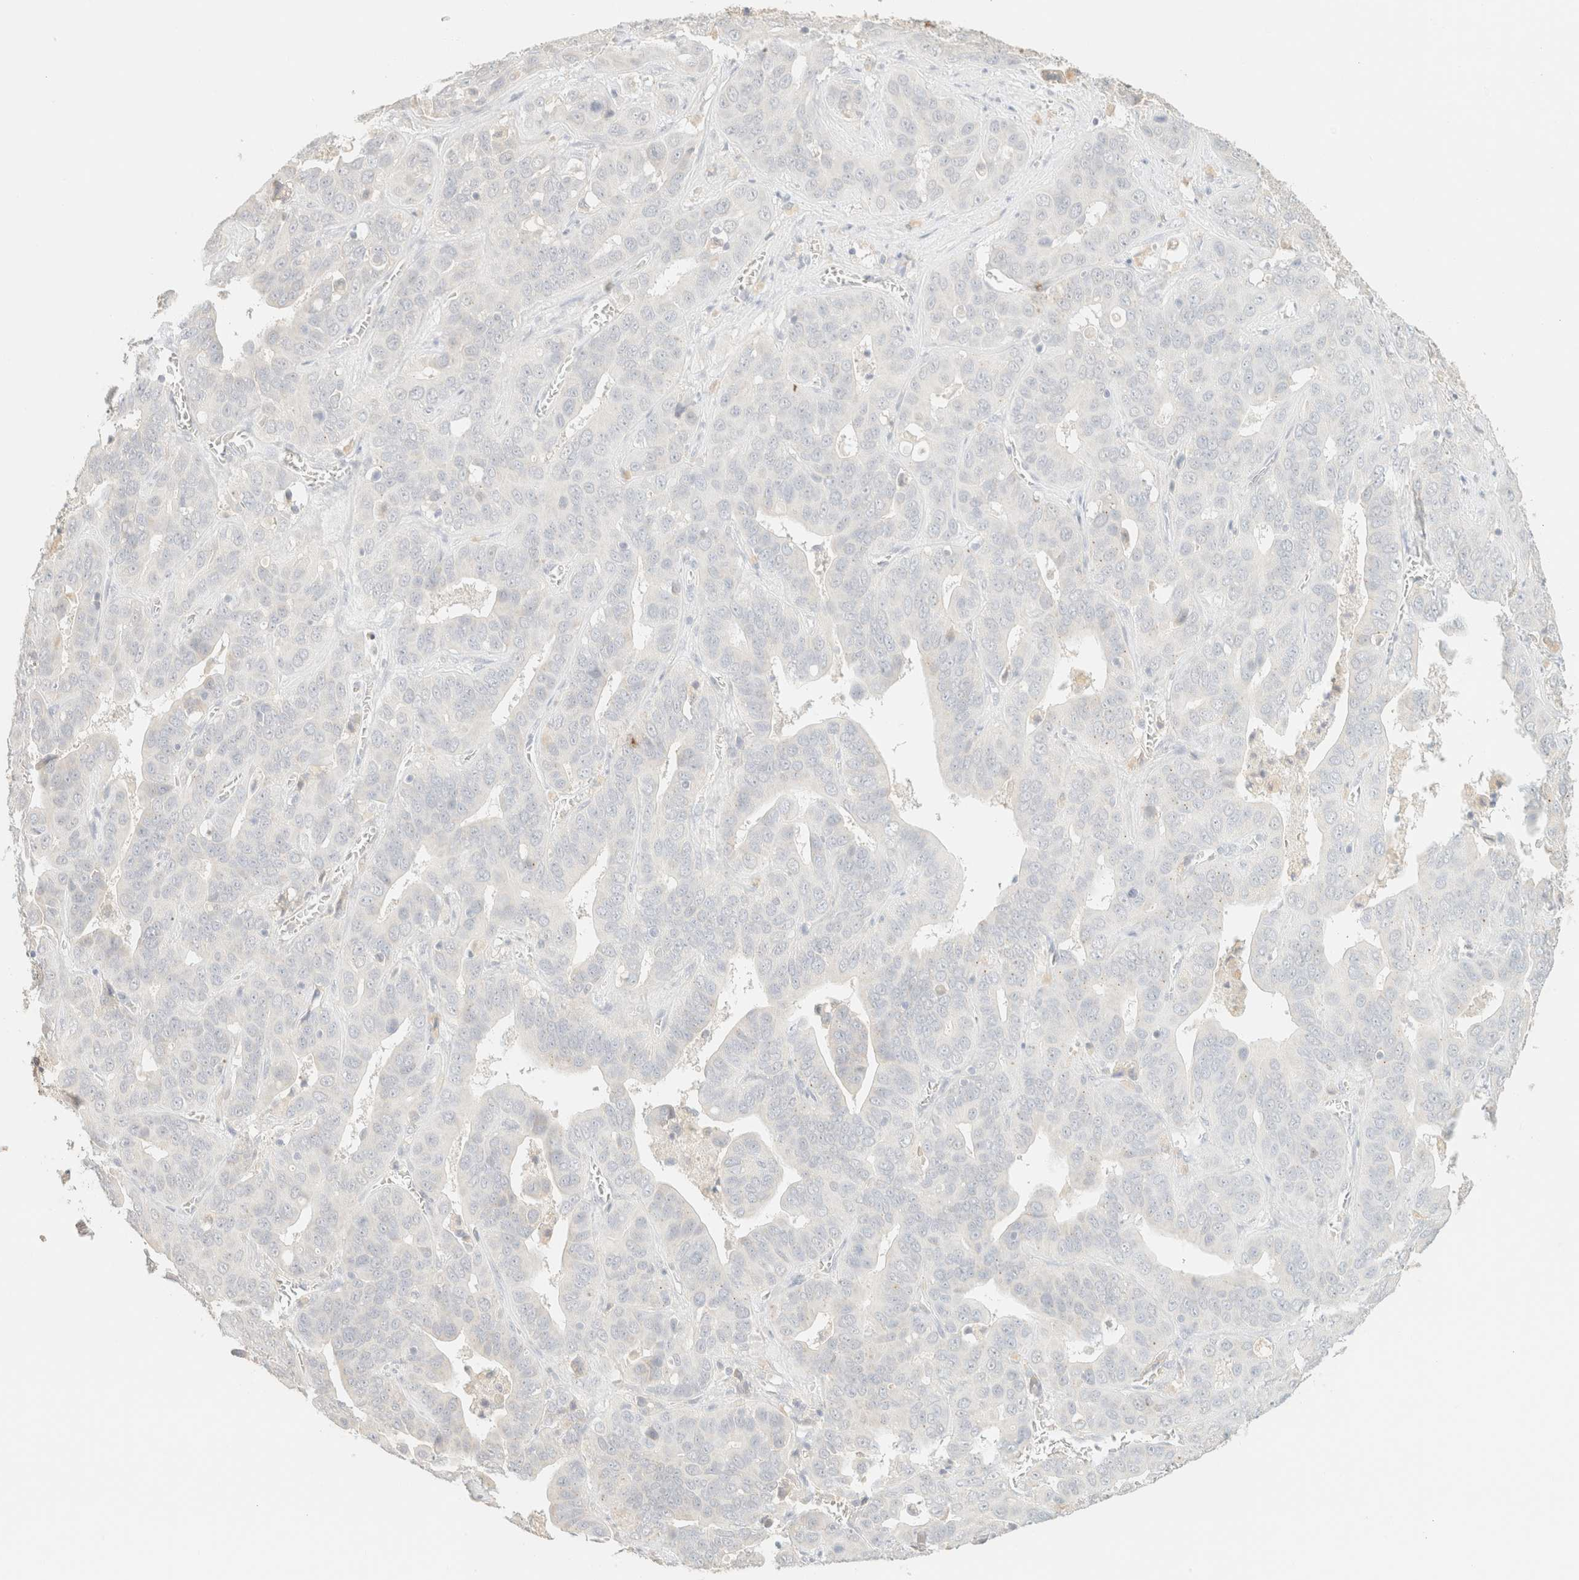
{"staining": {"intensity": "negative", "quantity": "none", "location": "none"}, "tissue": "liver cancer", "cell_type": "Tumor cells", "image_type": "cancer", "snomed": [{"axis": "morphology", "description": "Cholangiocarcinoma"}, {"axis": "topography", "description": "Liver"}], "caption": "Immunohistochemistry (IHC) image of human liver cholangiocarcinoma stained for a protein (brown), which exhibits no expression in tumor cells.", "gene": "SPARCL1", "patient": {"sex": "female", "age": 52}}